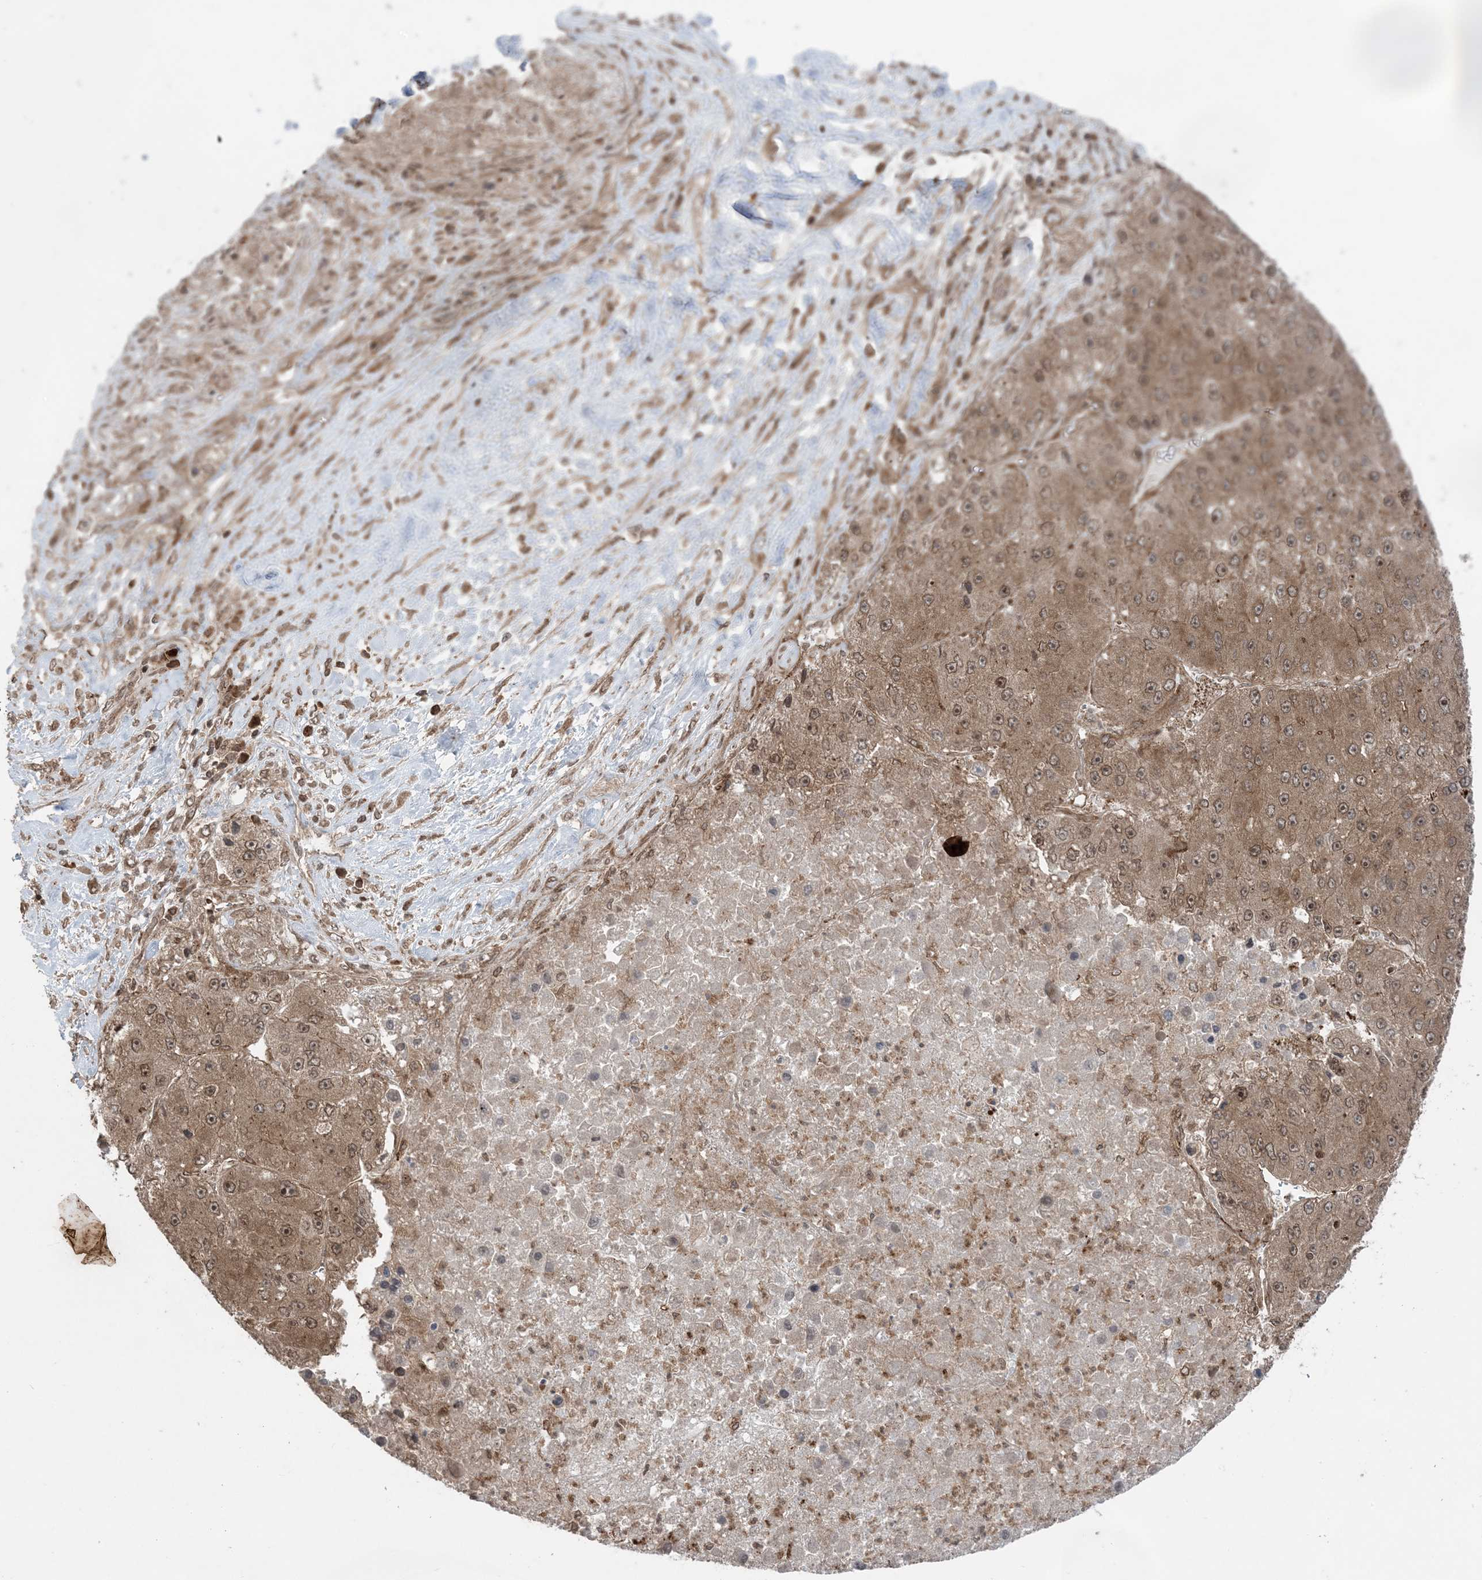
{"staining": {"intensity": "moderate", "quantity": ">75%", "location": "cytoplasmic/membranous,nuclear"}, "tissue": "liver cancer", "cell_type": "Tumor cells", "image_type": "cancer", "snomed": [{"axis": "morphology", "description": "Carcinoma, Hepatocellular, NOS"}, {"axis": "topography", "description": "Liver"}], "caption": "Approximately >75% of tumor cells in human liver cancer exhibit moderate cytoplasmic/membranous and nuclear protein positivity as visualized by brown immunohistochemical staining.", "gene": "DDX19B", "patient": {"sex": "female", "age": 73}}